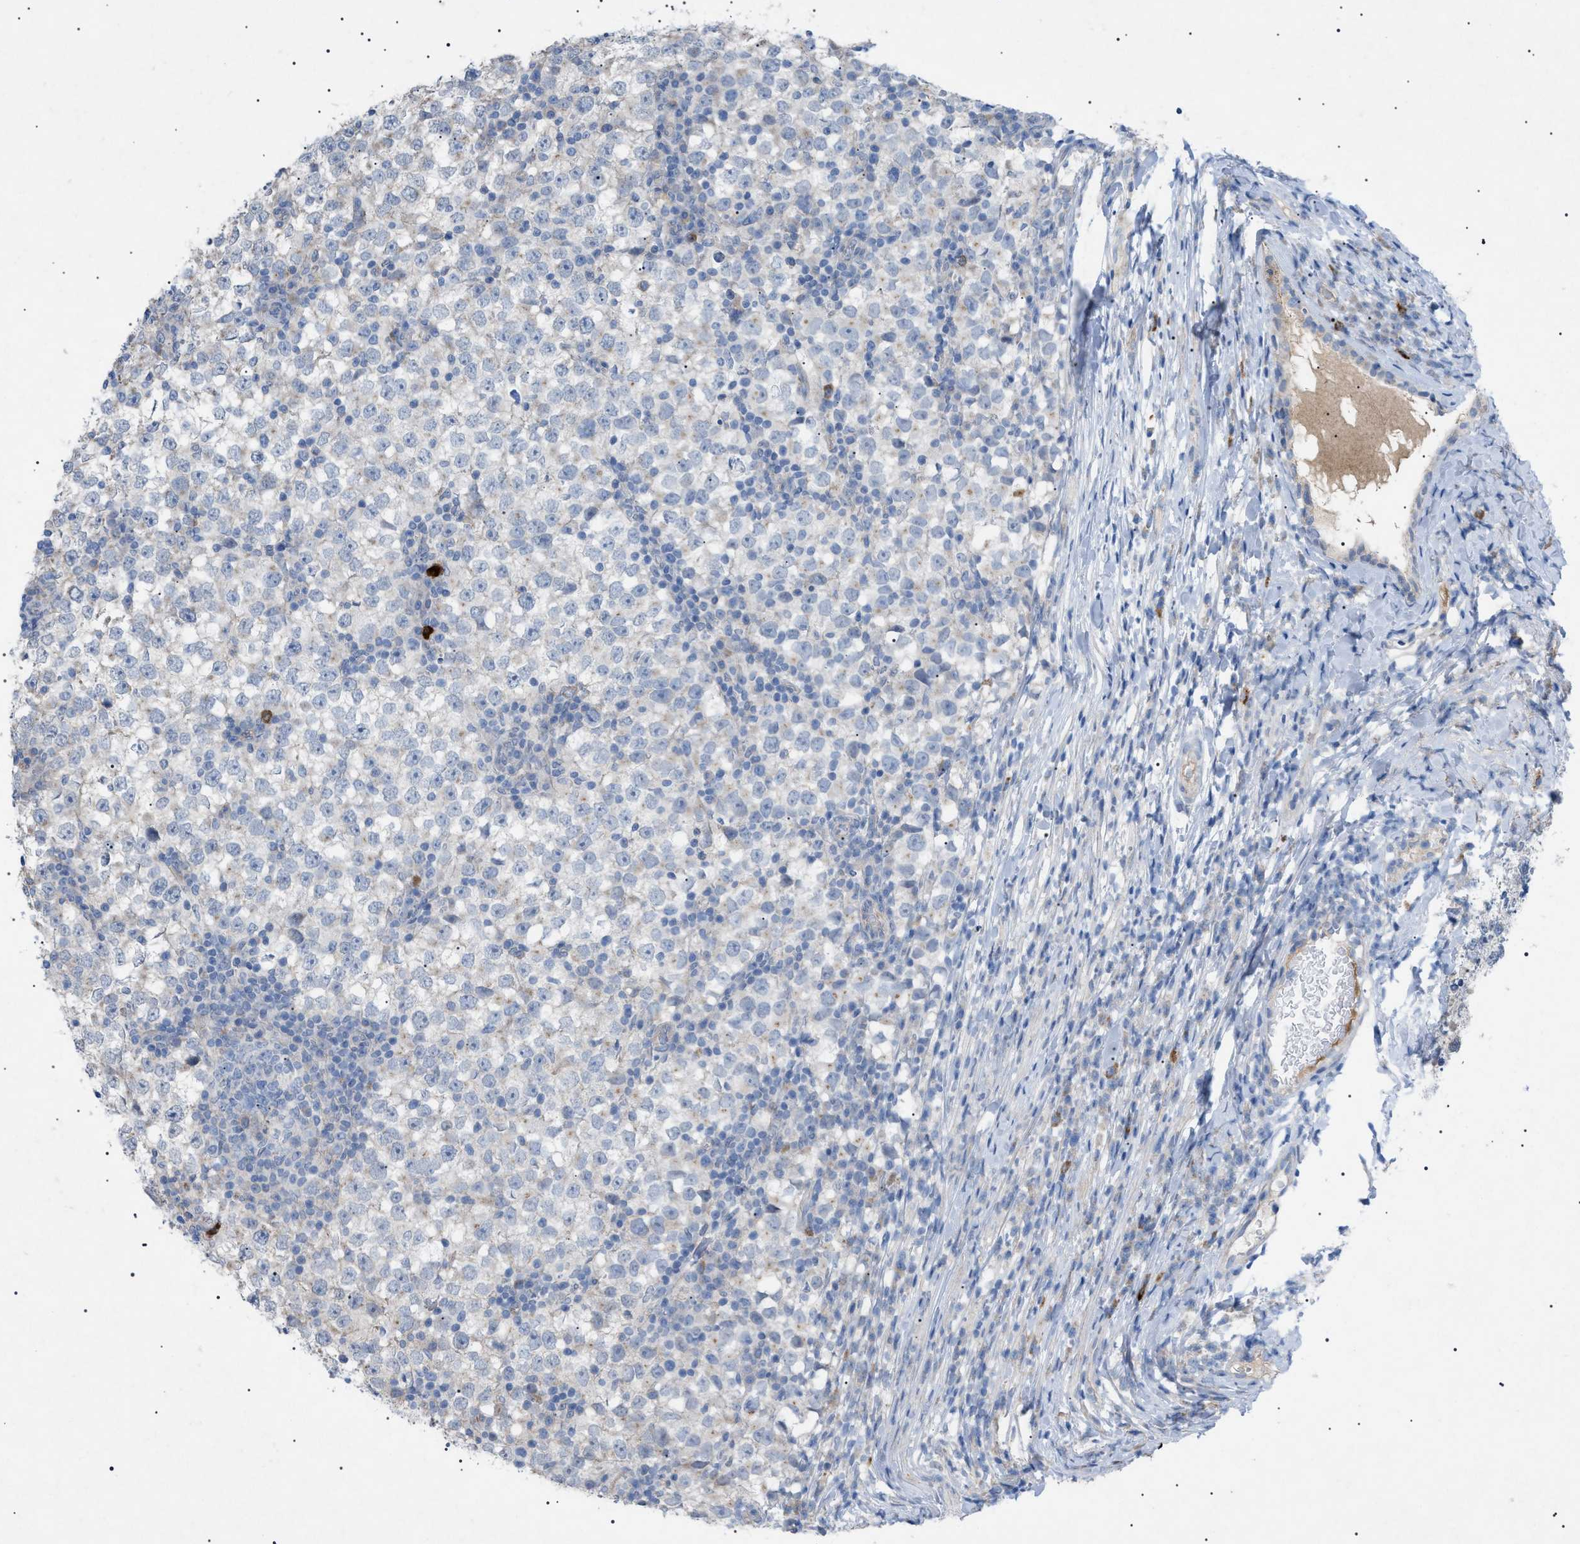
{"staining": {"intensity": "weak", "quantity": "<25%", "location": "cytoplasmic/membranous"}, "tissue": "testis cancer", "cell_type": "Tumor cells", "image_type": "cancer", "snomed": [{"axis": "morphology", "description": "Seminoma, NOS"}, {"axis": "topography", "description": "Testis"}], "caption": "A histopathology image of human testis cancer (seminoma) is negative for staining in tumor cells. Brightfield microscopy of immunohistochemistry (IHC) stained with DAB (brown) and hematoxylin (blue), captured at high magnification.", "gene": "ADAMTS1", "patient": {"sex": "male", "age": 65}}